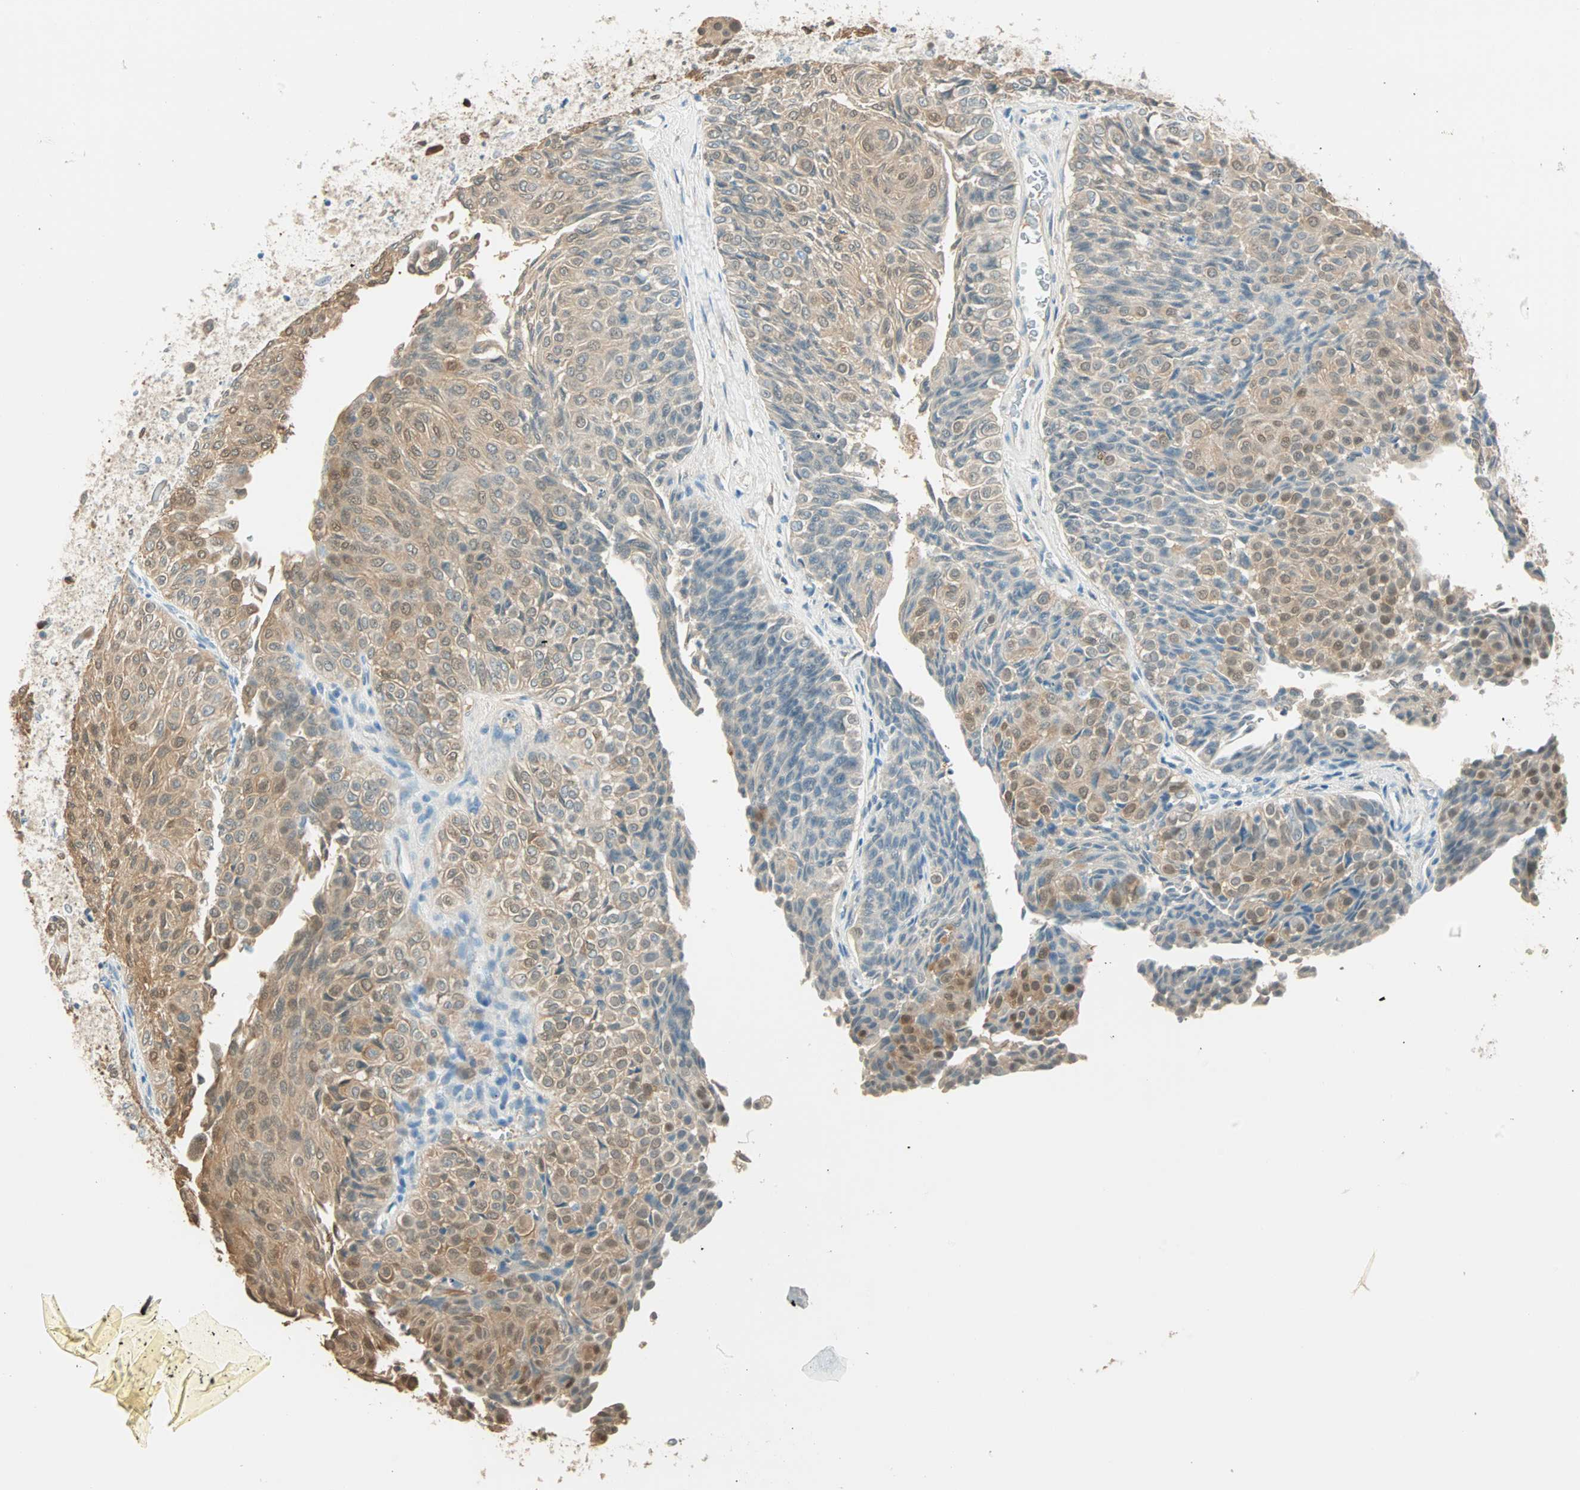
{"staining": {"intensity": "moderate", "quantity": ">75%", "location": "cytoplasmic/membranous,nuclear"}, "tissue": "urothelial cancer", "cell_type": "Tumor cells", "image_type": "cancer", "snomed": [{"axis": "morphology", "description": "Urothelial carcinoma, Low grade"}, {"axis": "topography", "description": "Urinary bladder"}], "caption": "High-magnification brightfield microscopy of urothelial cancer stained with DAB (3,3'-diaminobenzidine) (brown) and counterstained with hematoxylin (blue). tumor cells exhibit moderate cytoplasmic/membranous and nuclear staining is appreciated in approximately>75% of cells.", "gene": "S100A1", "patient": {"sex": "male", "age": 78}}